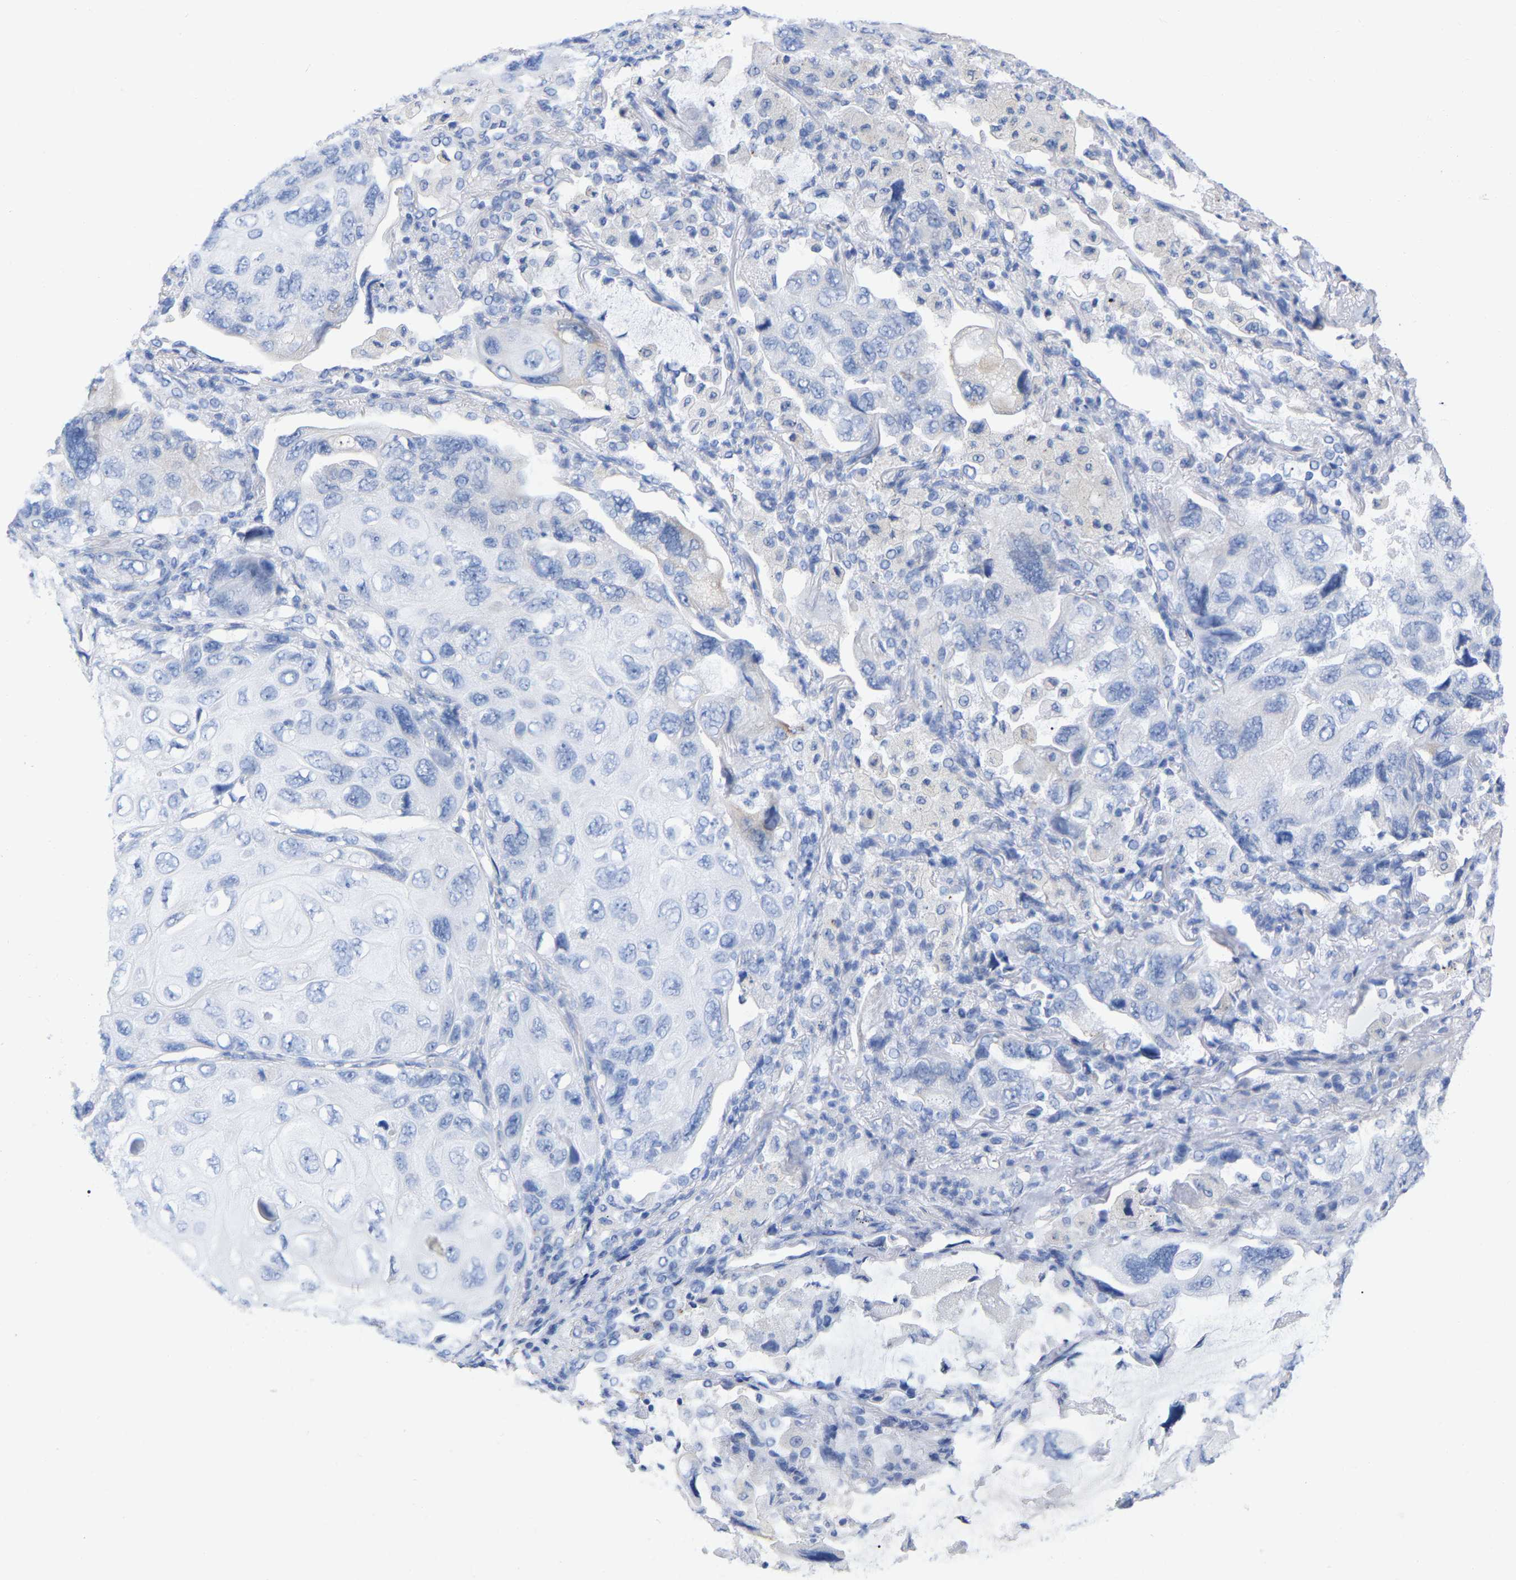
{"staining": {"intensity": "negative", "quantity": "none", "location": "none"}, "tissue": "lung cancer", "cell_type": "Tumor cells", "image_type": "cancer", "snomed": [{"axis": "morphology", "description": "Squamous cell carcinoma, NOS"}, {"axis": "topography", "description": "Lung"}], "caption": "A high-resolution histopathology image shows immunohistochemistry (IHC) staining of lung squamous cell carcinoma, which exhibits no significant positivity in tumor cells. The staining is performed using DAB (3,3'-diaminobenzidine) brown chromogen with nuclei counter-stained in using hematoxylin.", "gene": "HAPLN1", "patient": {"sex": "female", "age": 73}}